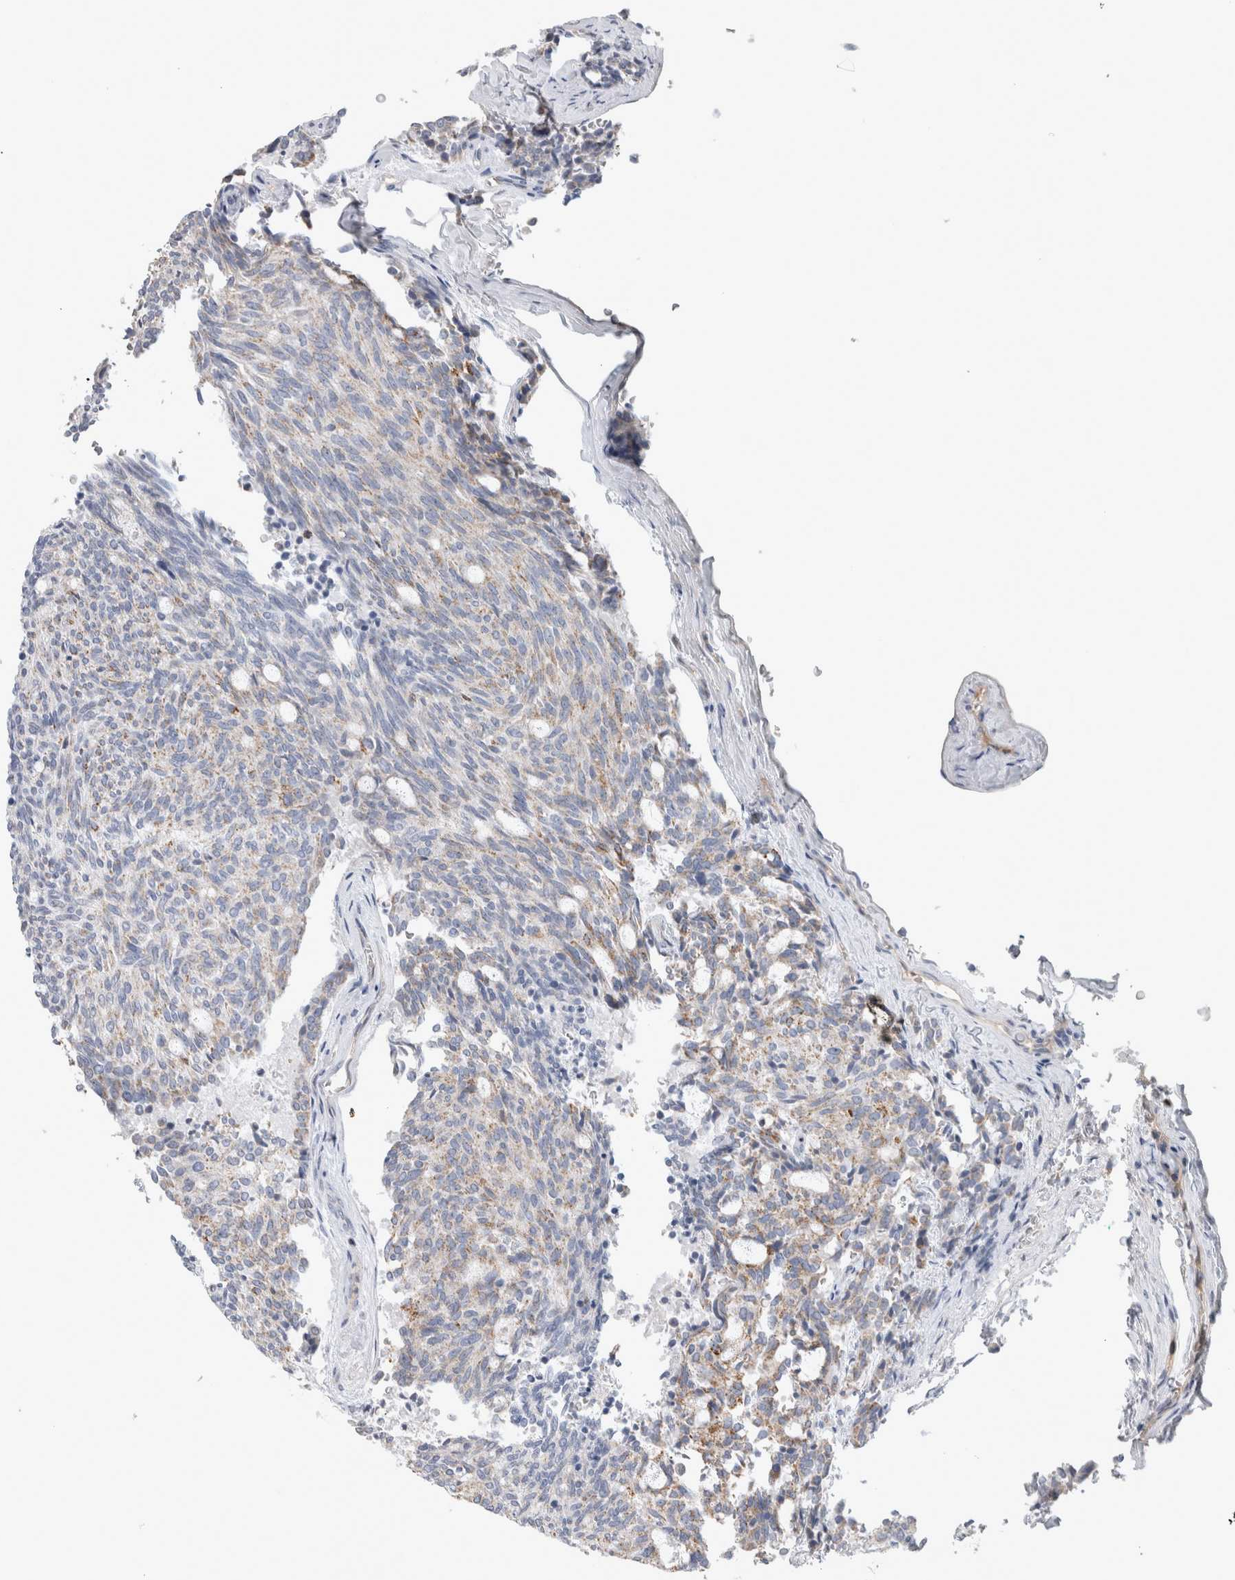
{"staining": {"intensity": "weak", "quantity": "<25%", "location": "cytoplasmic/membranous"}, "tissue": "carcinoid", "cell_type": "Tumor cells", "image_type": "cancer", "snomed": [{"axis": "morphology", "description": "Carcinoid, malignant, NOS"}, {"axis": "topography", "description": "Pancreas"}], "caption": "The IHC histopathology image has no significant expression in tumor cells of carcinoid tissue.", "gene": "CD55", "patient": {"sex": "female", "age": 54}}